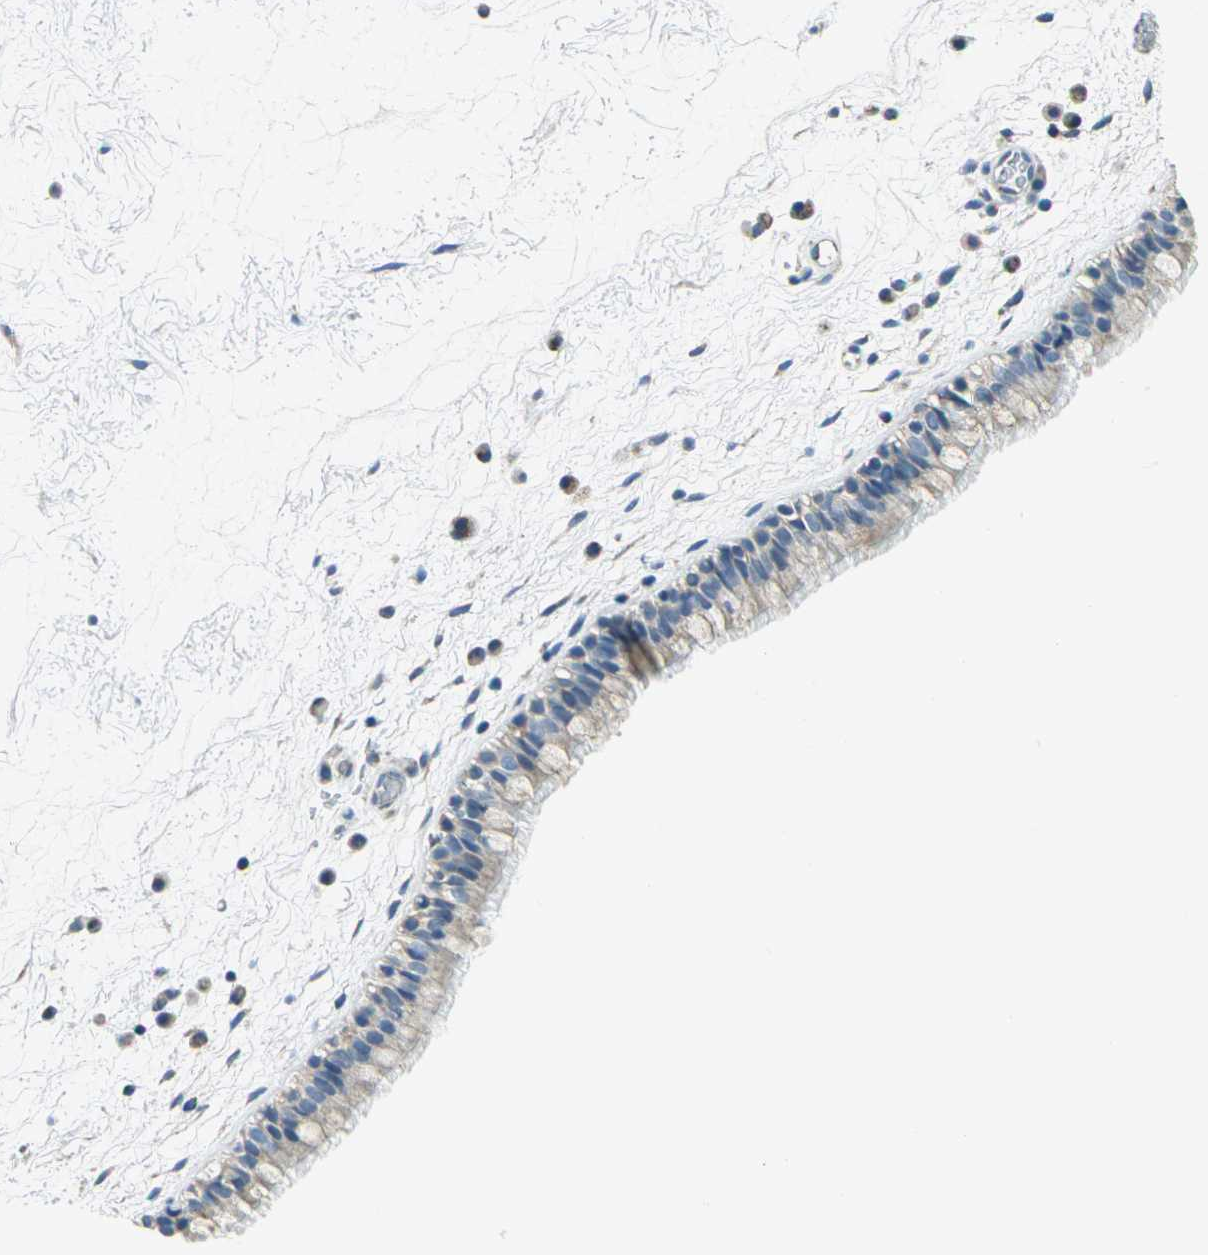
{"staining": {"intensity": "moderate", "quantity": "25%-75%", "location": "cytoplasmic/membranous"}, "tissue": "nasopharynx", "cell_type": "Respiratory epithelial cells", "image_type": "normal", "snomed": [{"axis": "morphology", "description": "Normal tissue, NOS"}, {"axis": "morphology", "description": "Inflammation, NOS"}, {"axis": "topography", "description": "Nasopharynx"}], "caption": "A photomicrograph showing moderate cytoplasmic/membranous positivity in about 25%-75% of respiratory epithelial cells in unremarkable nasopharynx, as visualized by brown immunohistochemical staining.", "gene": "IRF3", "patient": {"sex": "male", "age": 48}}